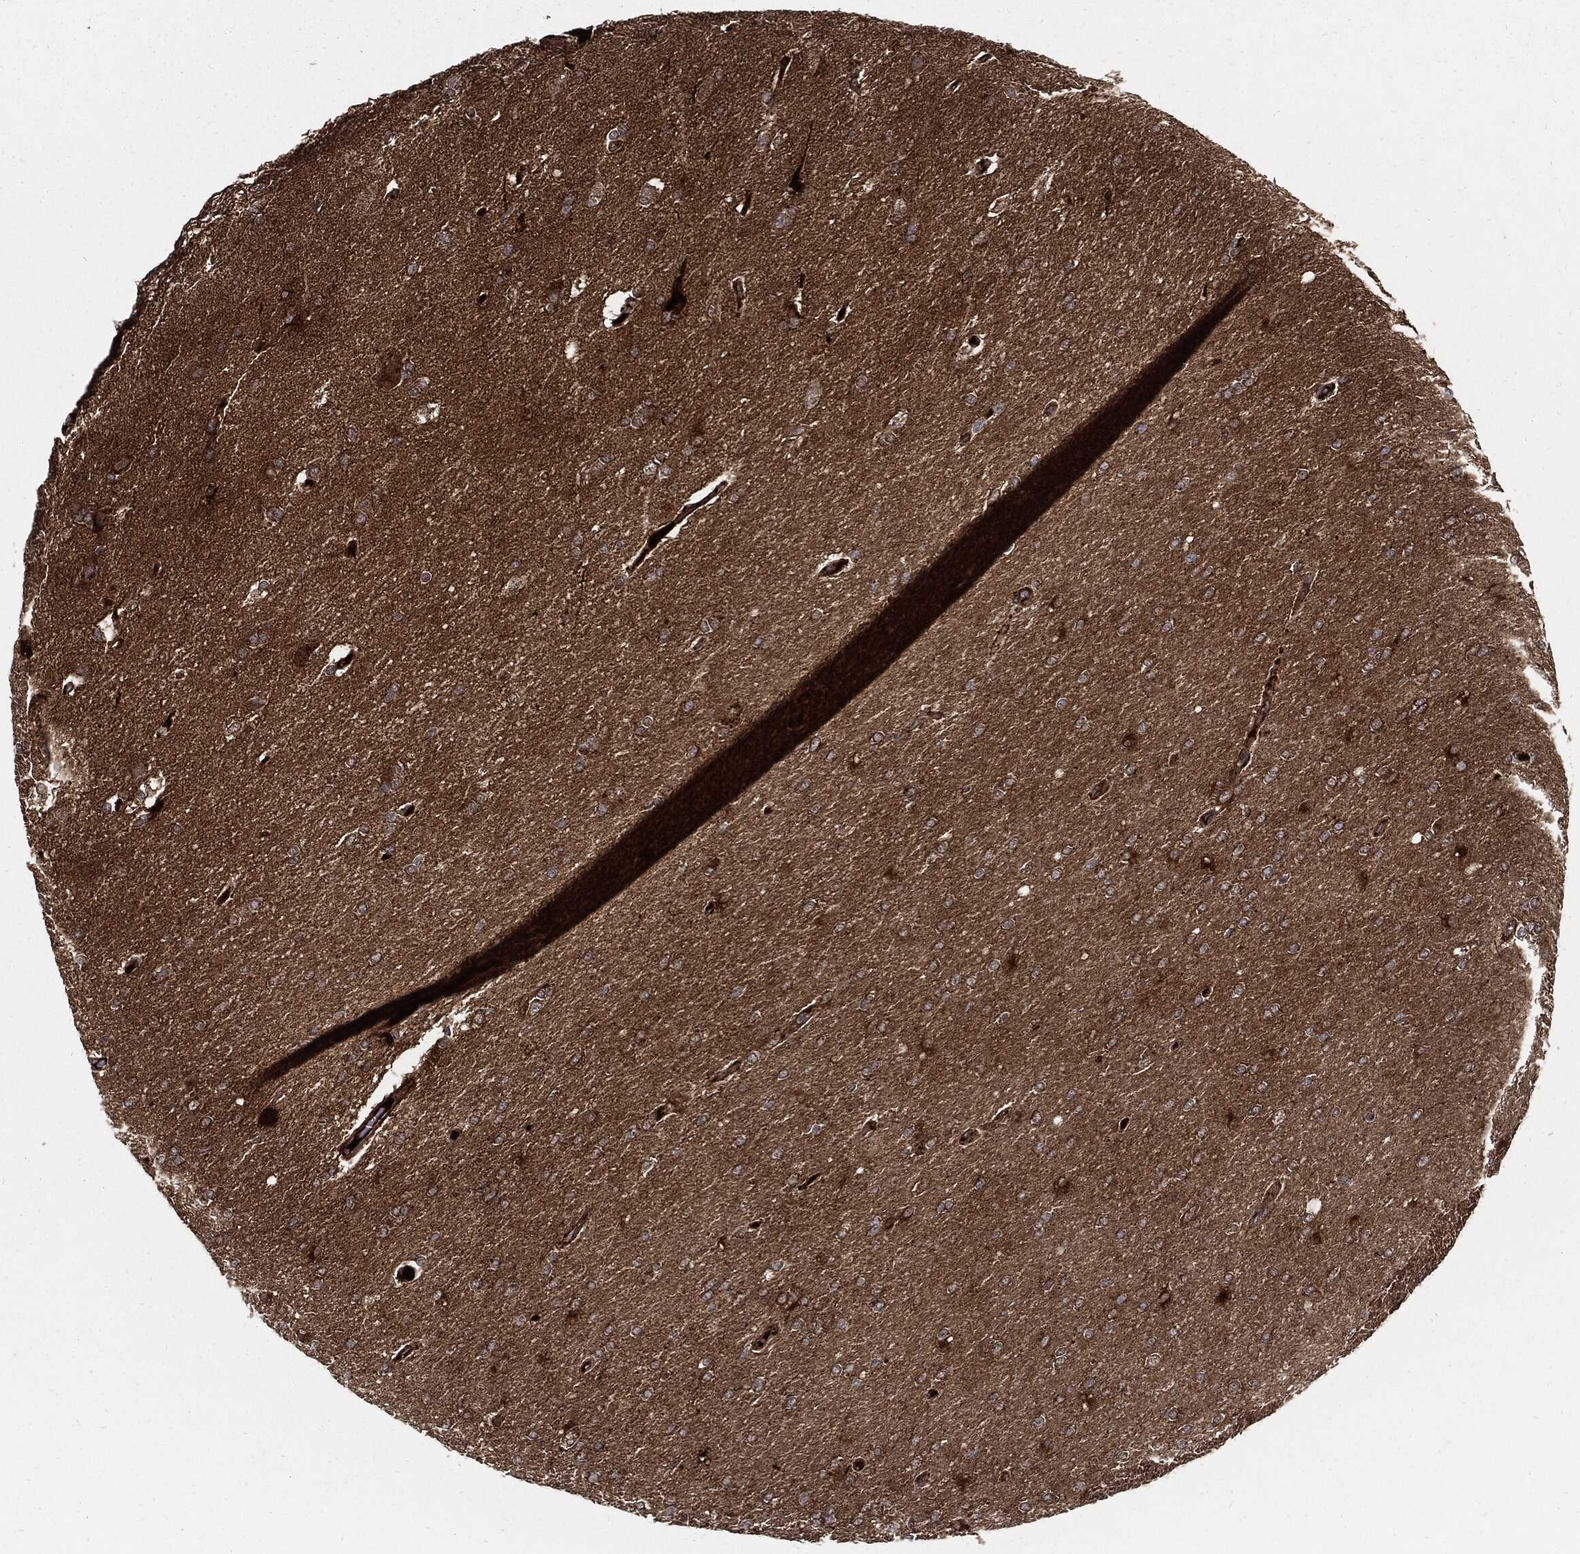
{"staining": {"intensity": "negative", "quantity": "none", "location": "none"}, "tissue": "glioma", "cell_type": "Tumor cells", "image_type": "cancer", "snomed": [{"axis": "morphology", "description": "Glioma, malignant, High grade"}, {"axis": "topography", "description": "Cerebral cortex"}], "caption": "This is a histopathology image of immunohistochemistry staining of glioma, which shows no staining in tumor cells.", "gene": "CLU", "patient": {"sex": "male", "age": 70}}